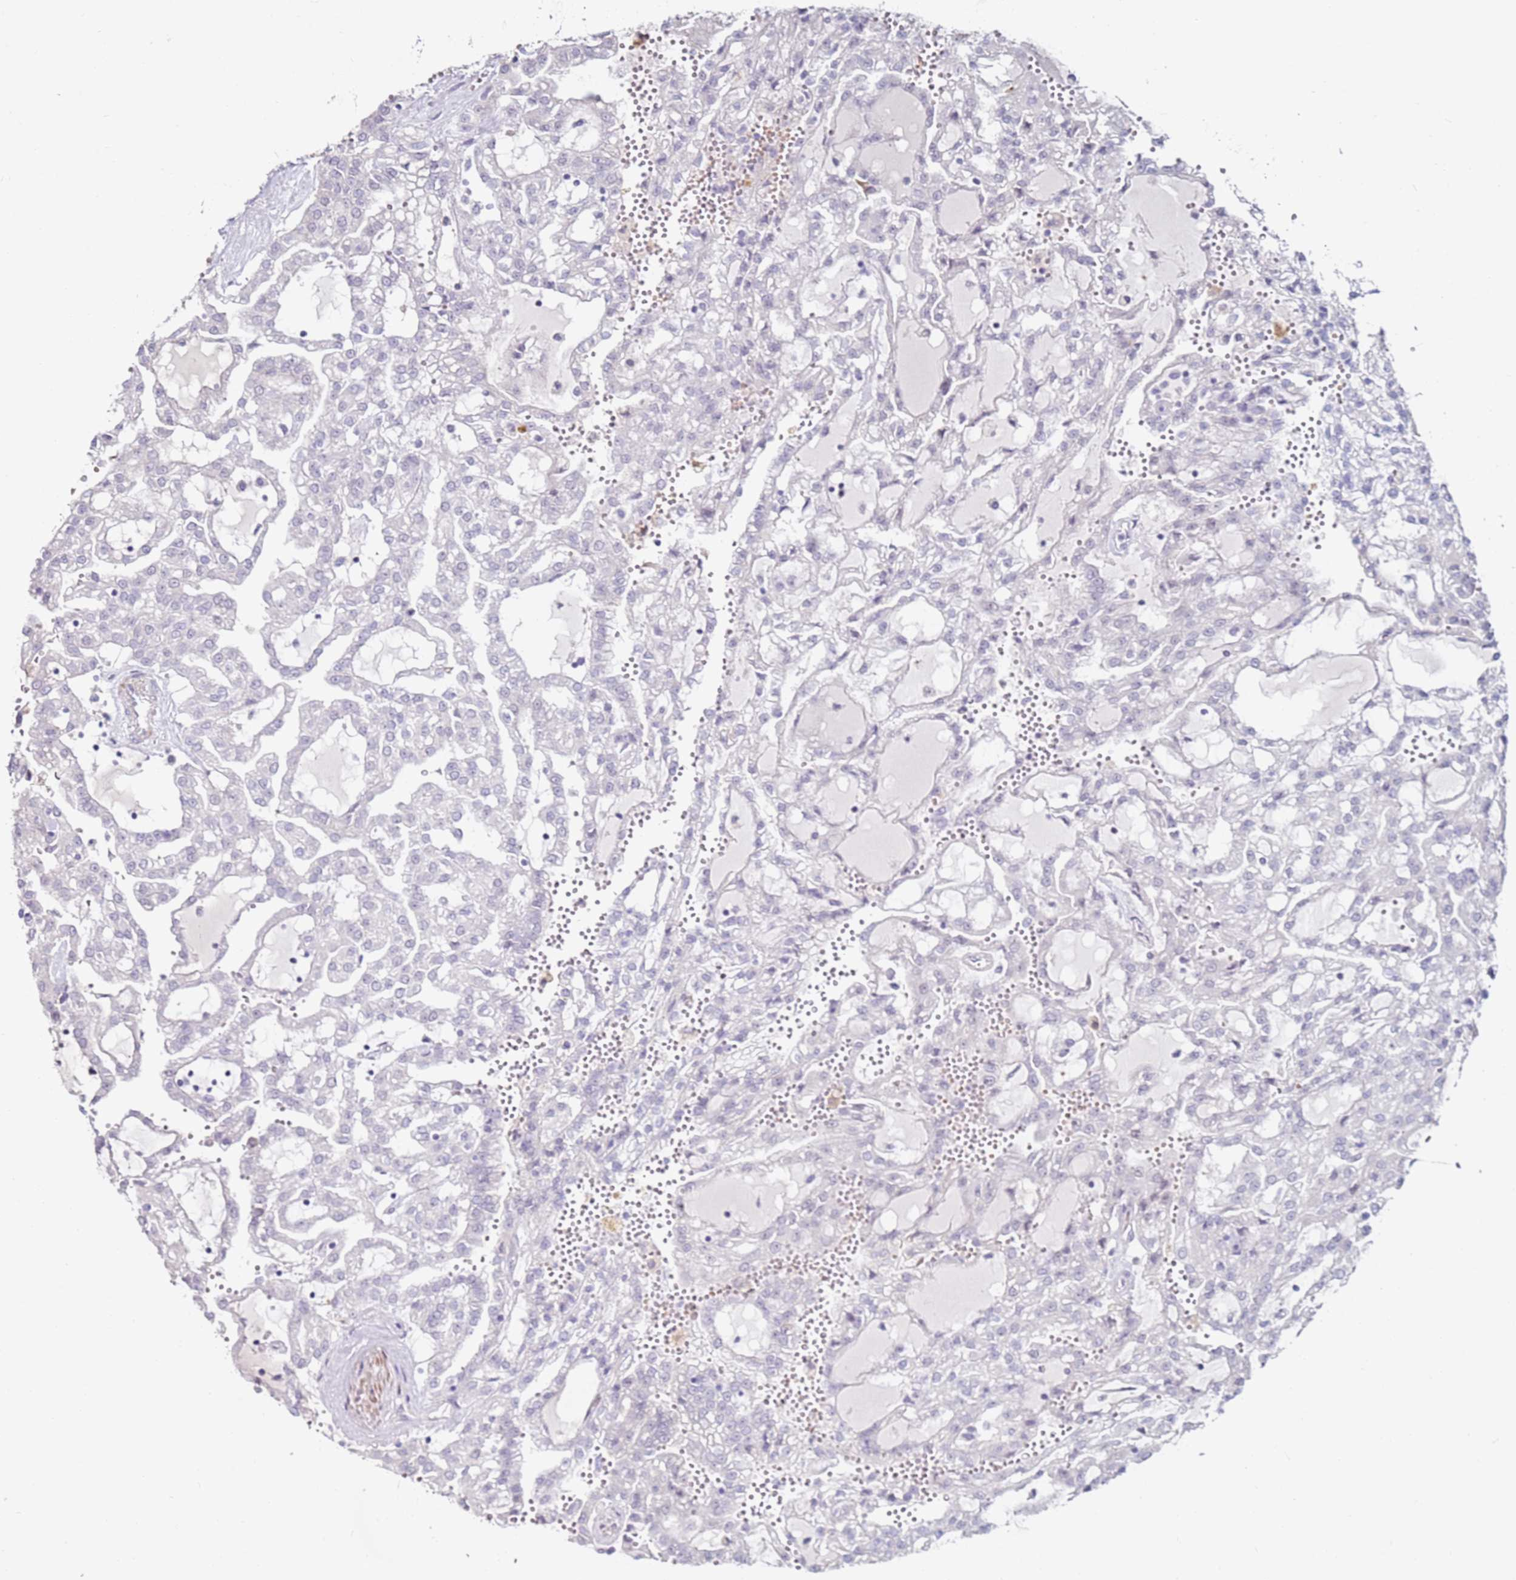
{"staining": {"intensity": "negative", "quantity": "none", "location": "none"}, "tissue": "renal cancer", "cell_type": "Tumor cells", "image_type": "cancer", "snomed": [{"axis": "morphology", "description": "Adenocarcinoma, NOS"}, {"axis": "topography", "description": "Kidney"}], "caption": "The histopathology image reveals no staining of tumor cells in renal cancer (adenocarcinoma).", "gene": "RARS2", "patient": {"sex": "male", "age": 63}}